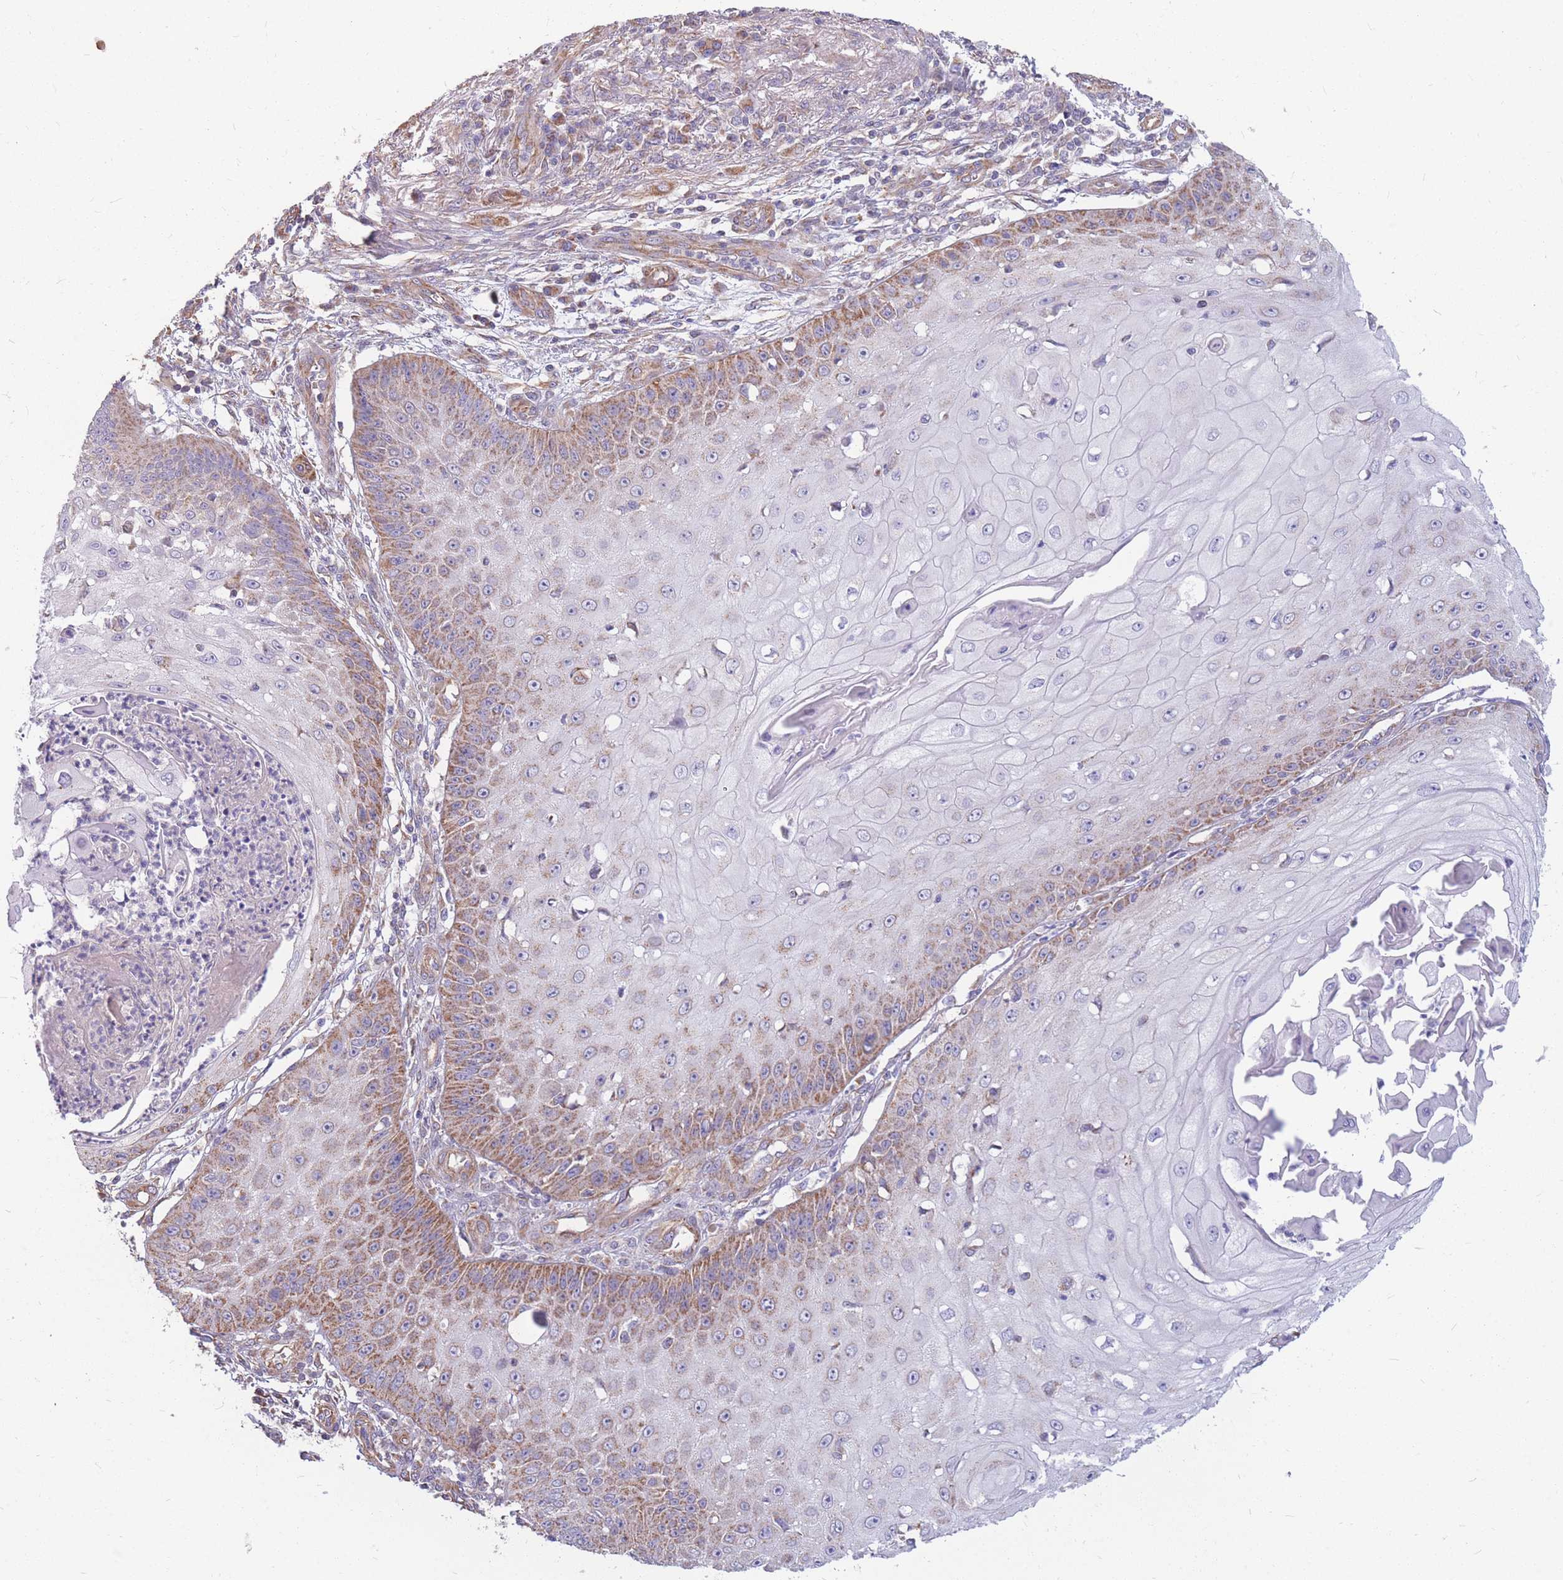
{"staining": {"intensity": "moderate", "quantity": "<25%", "location": "cytoplasmic/membranous"}, "tissue": "skin cancer", "cell_type": "Tumor cells", "image_type": "cancer", "snomed": [{"axis": "morphology", "description": "Squamous cell carcinoma, NOS"}, {"axis": "topography", "description": "Skin"}], "caption": "This histopathology image displays immunohistochemistry (IHC) staining of skin squamous cell carcinoma, with low moderate cytoplasmic/membranous expression in approximately <25% of tumor cells.", "gene": "MRPS9", "patient": {"sex": "male", "age": 70}}